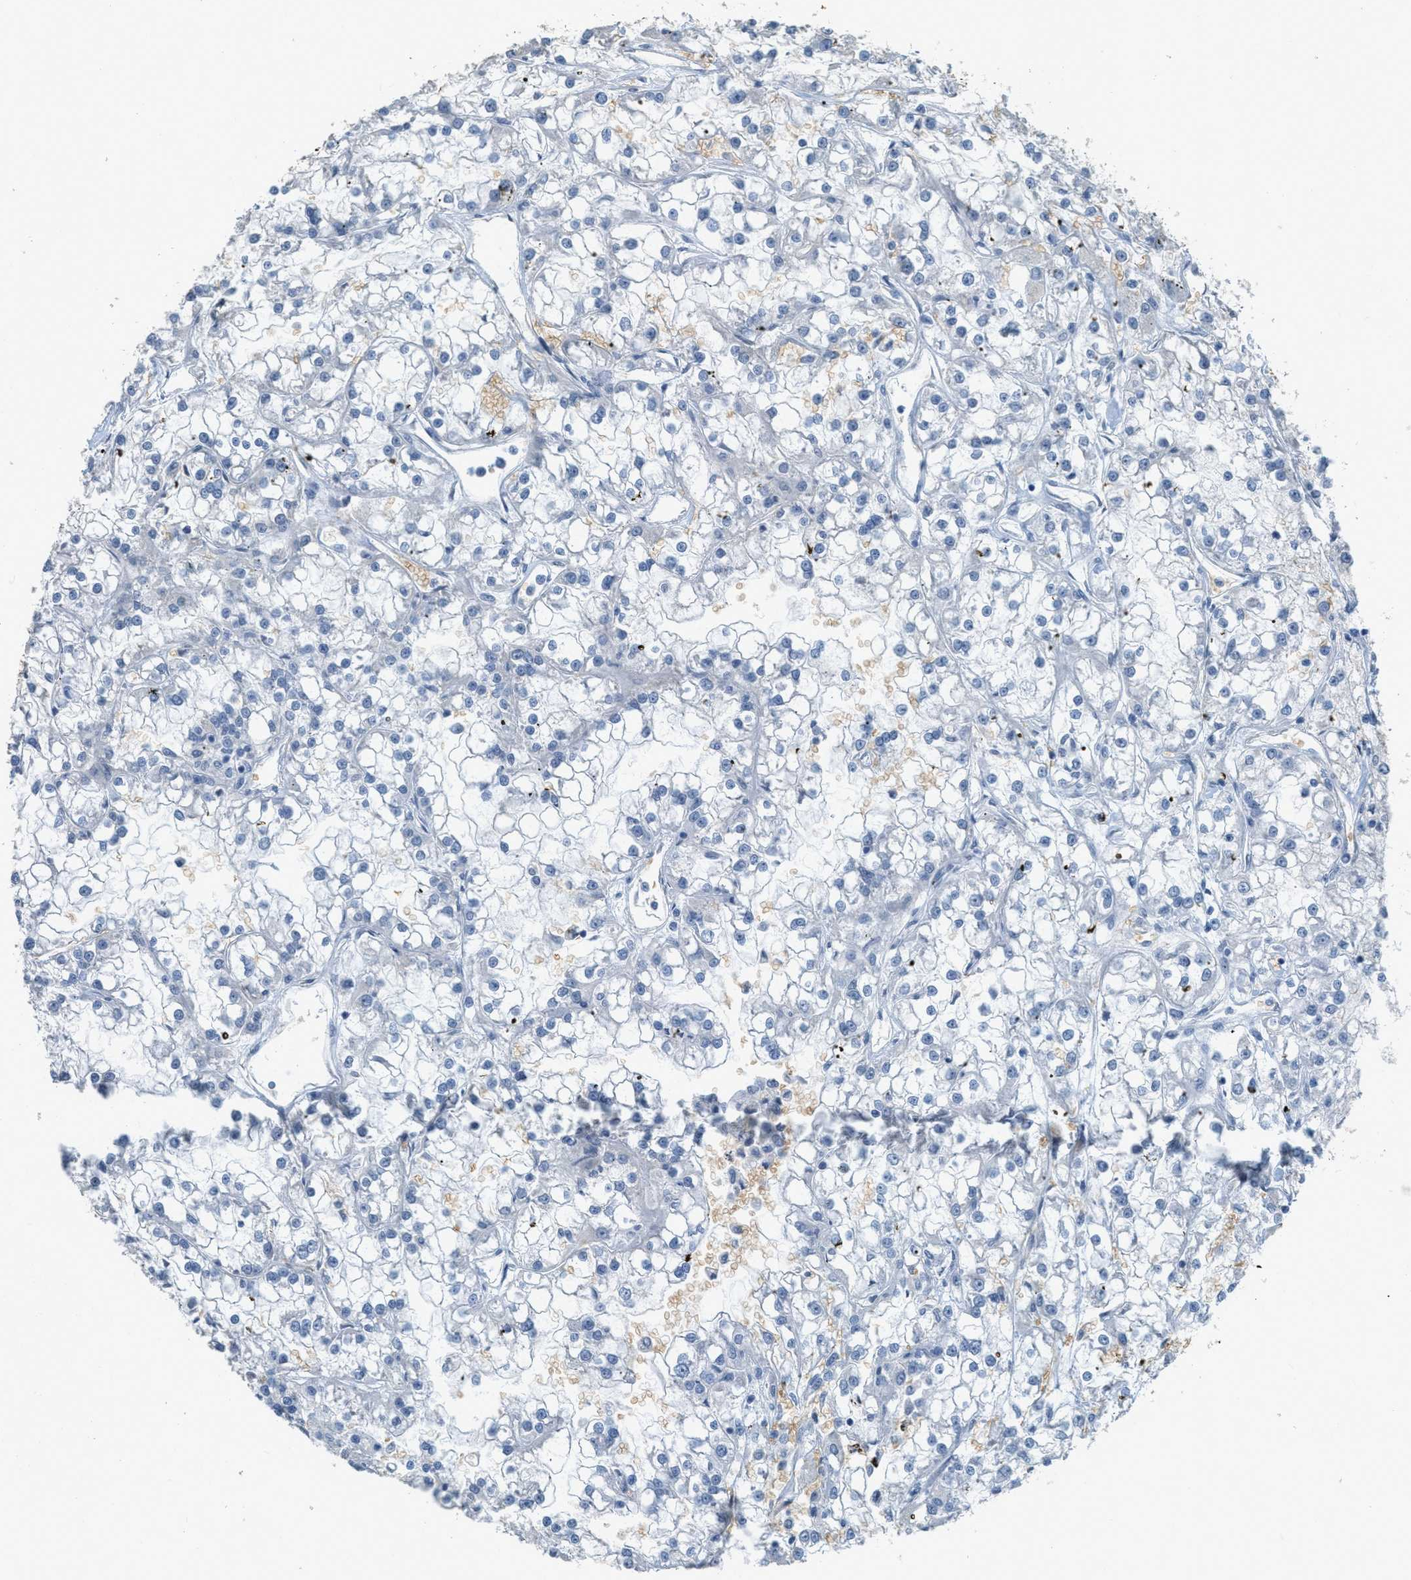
{"staining": {"intensity": "negative", "quantity": "none", "location": "none"}, "tissue": "renal cancer", "cell_type": "Tumor cells", "image_type": "cancer", "snomed": [{"axis": "morphology", "description": "Adenocarcinoma, NOS"}, {"axis": "topography", "description": "Kidney"}], "caption": "A photomicrograph of renal cancer (adenocarcinoma) stained for a protein displays no brown staining in tumor cells. (DAB immunohistochemistry visualized using brightfield microscopy, high magnification).", "gene": "MRS2", "patient": {"sex": "female", "age": 52}}